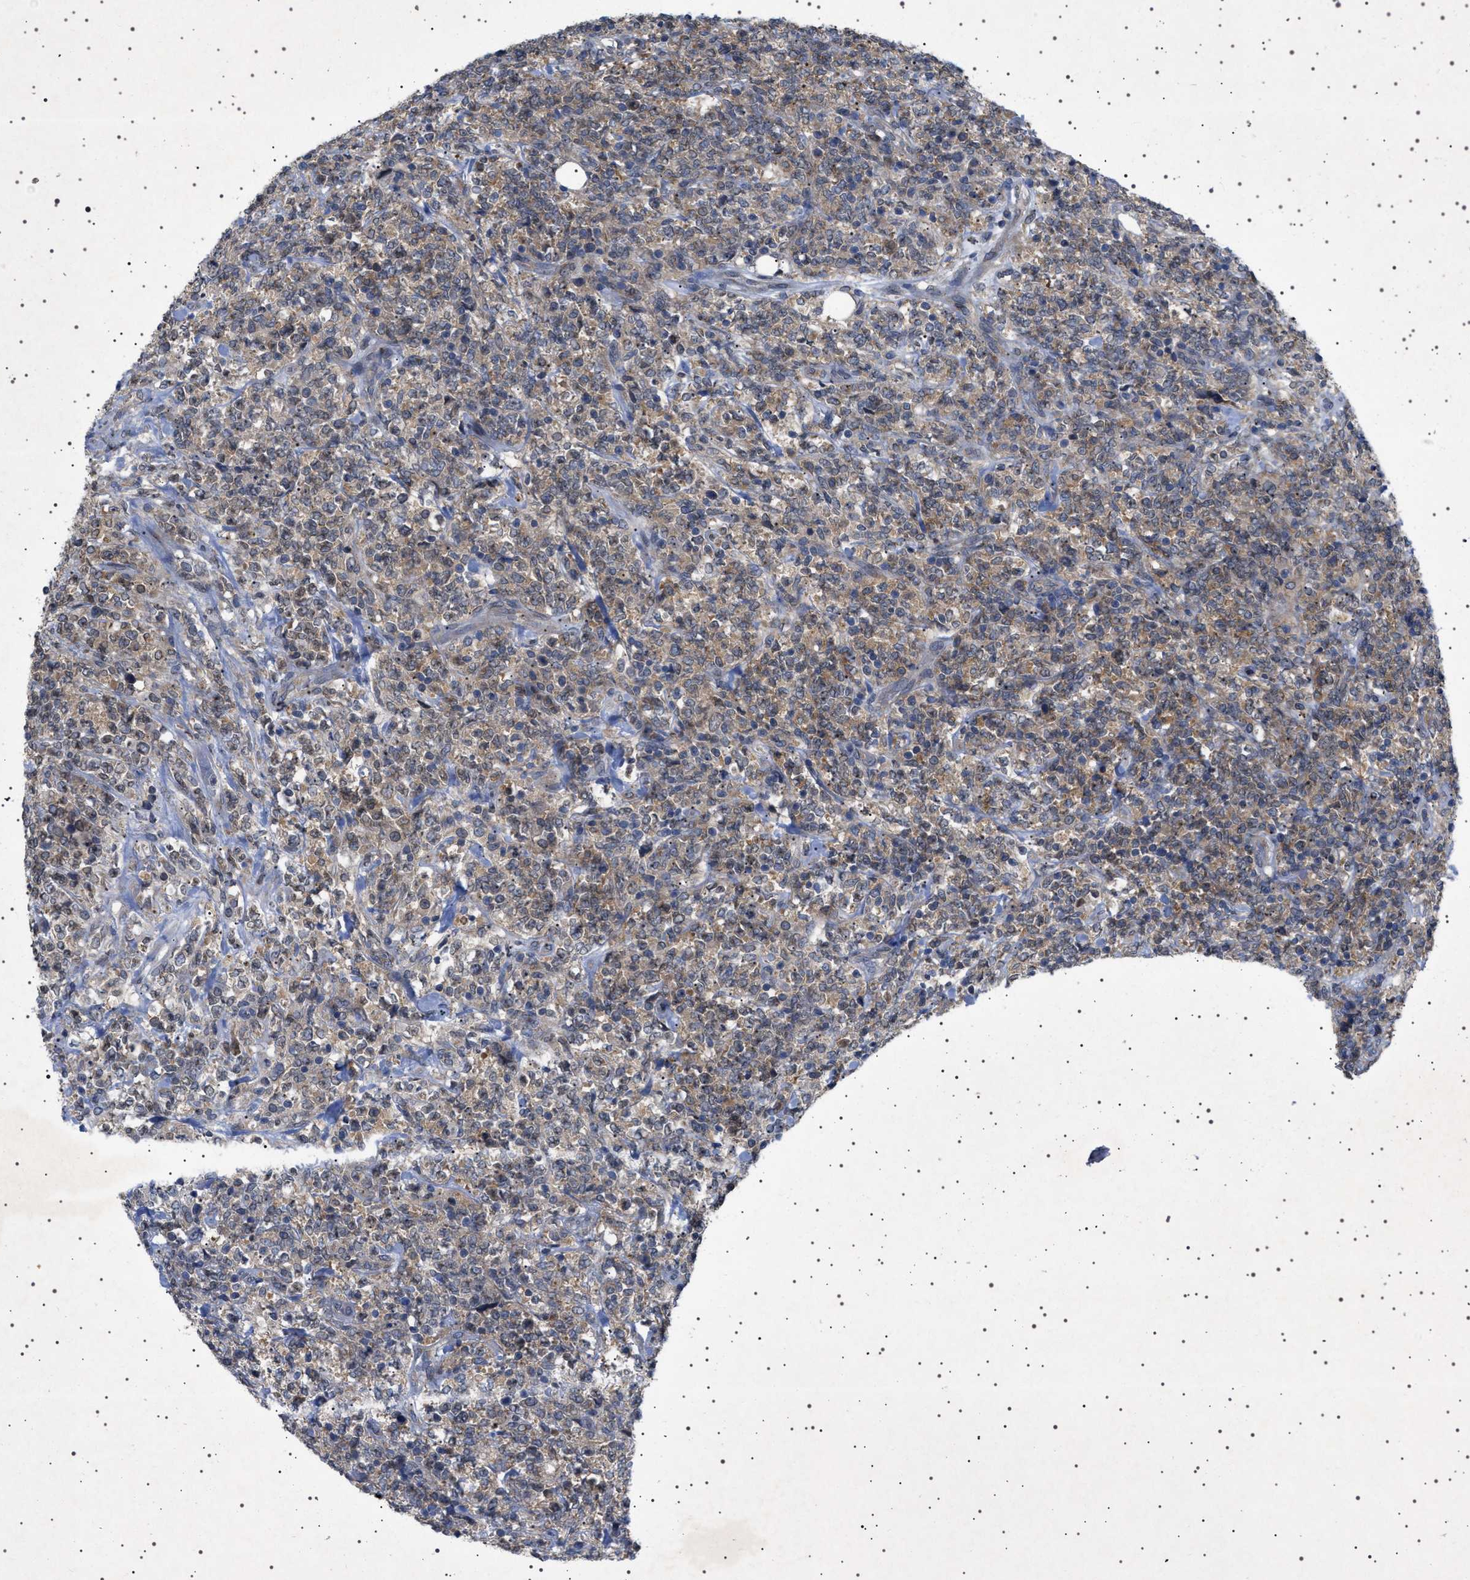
{"staining": {"intensity": "weak", "quantity": ">75%", "location": "cytoplasmic/membranous"}, "tissue": "lymphoma", "cell_type": "Tumor cells", "image_type": "cancer", "snomed": [{"axis": "morphology", "description": "Malignant lymphoma, non-Hodgkin's type, High grade"}, {"axis": "topography", "description": "Soft tissue"}], "caption": "Immunohistochemistry (IHC) staining of lymphoma, which exhibits low levels of weak cytoplasmic/membranous staining in approximately >75% of tumor cells indicating weak cytoplasmic/membranous protein expression. The staining was performed using DAB (brown) for protein detection and nuclei were counterstained in hematoxylin (blue).", "gene": "NUP93", "patient": {"sex": "male", "age": 18}}